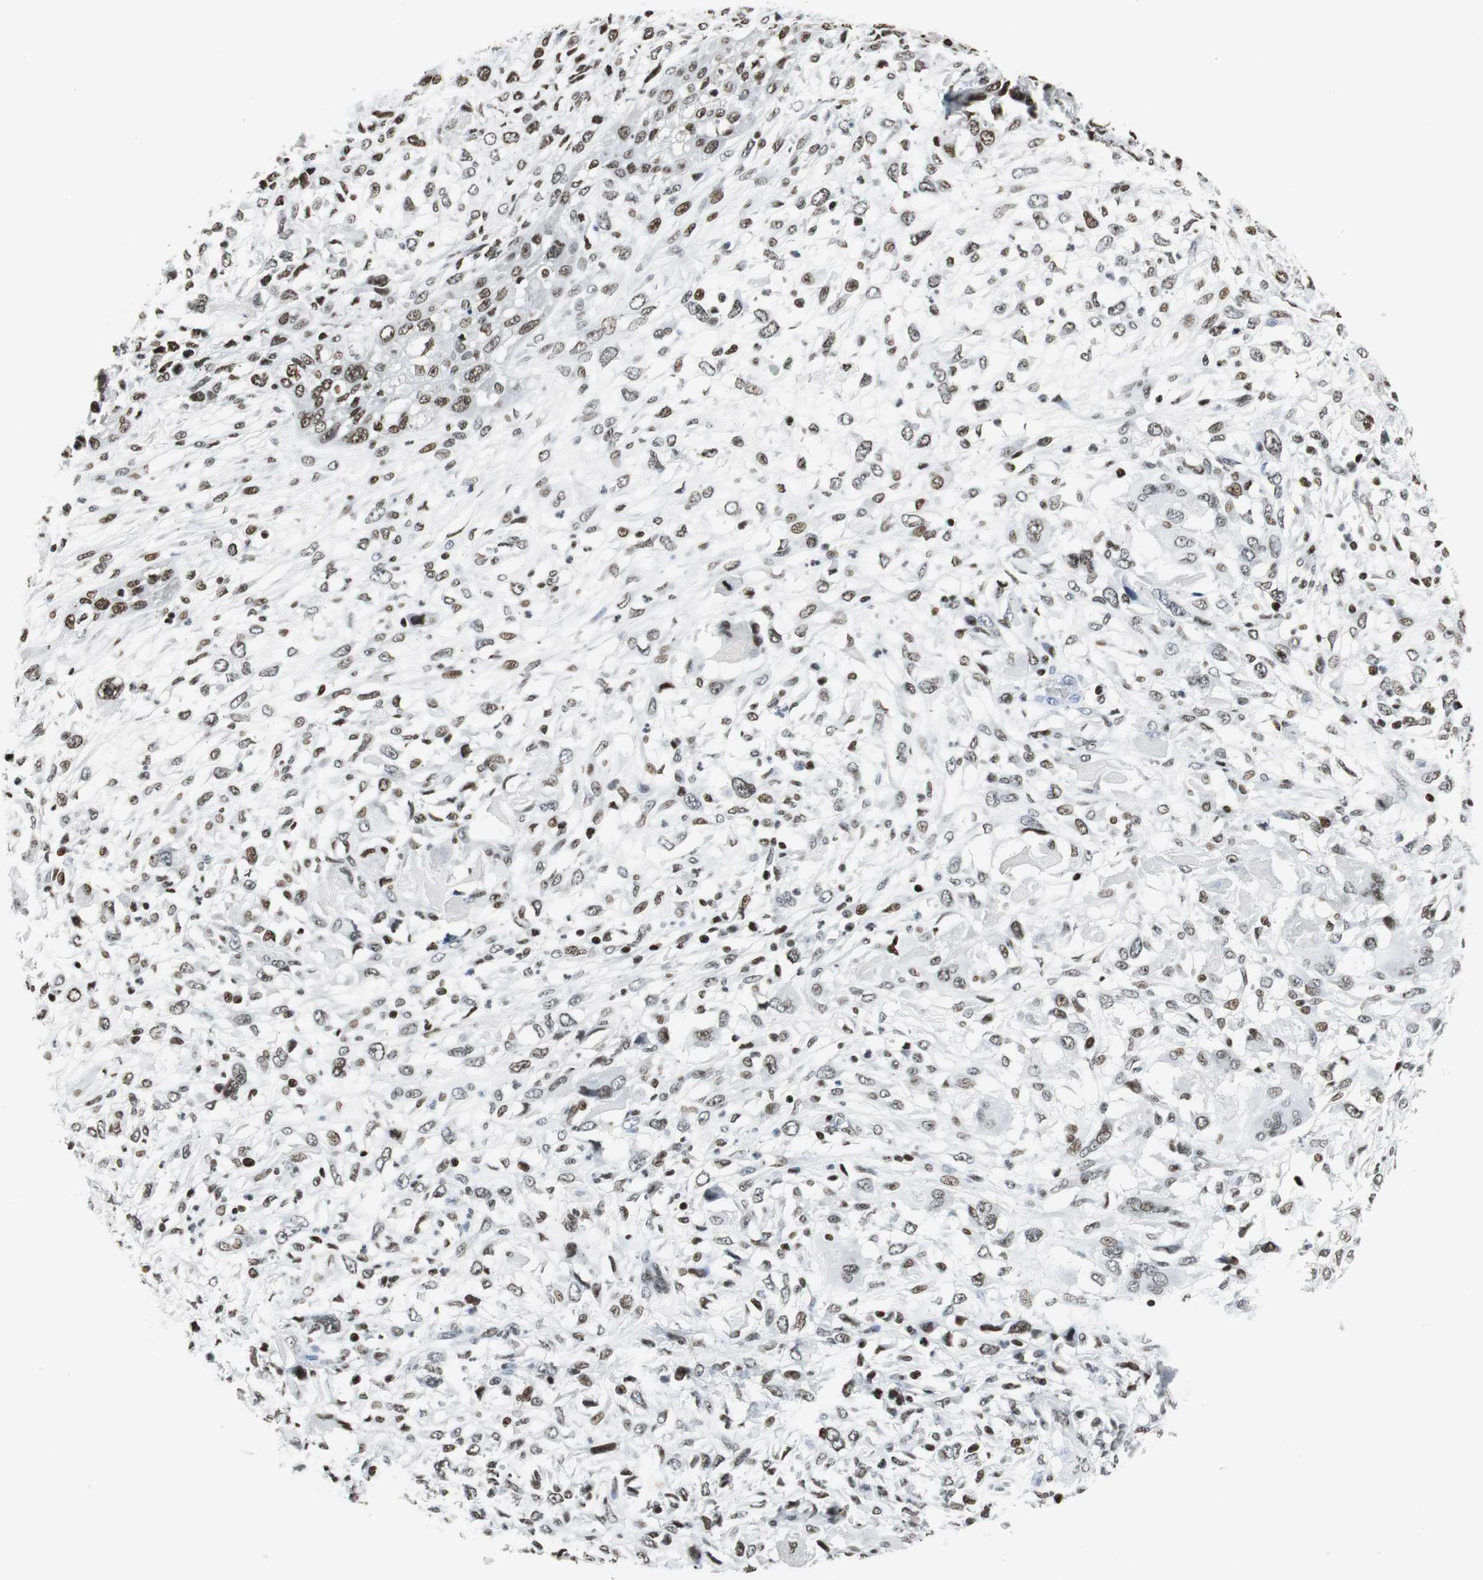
{"staining": {"intensity": "moderate", "quantity": "25%-75%", "location": "nuclear"}, "tissue": "head and neck cancer", "cell_type": "Tumor cells", "image_type": "cancer", "snomed": [{"axis": "morphology", "description": "Neoplasm, malignant, NOS"}, {"axis": "topography", "description": "Salivary gland"}, {"axis": "topography", "description": "Head-Neck"}], "caption": "There is medium levels of moderate nuclear staining in tumor cells of head and neck cancer (malignant neoplasm), as demonstrated by immunohistochemical staining (brown color).", "gene": "RBBP4", "patient": {"sex": "male", "age": 43}}